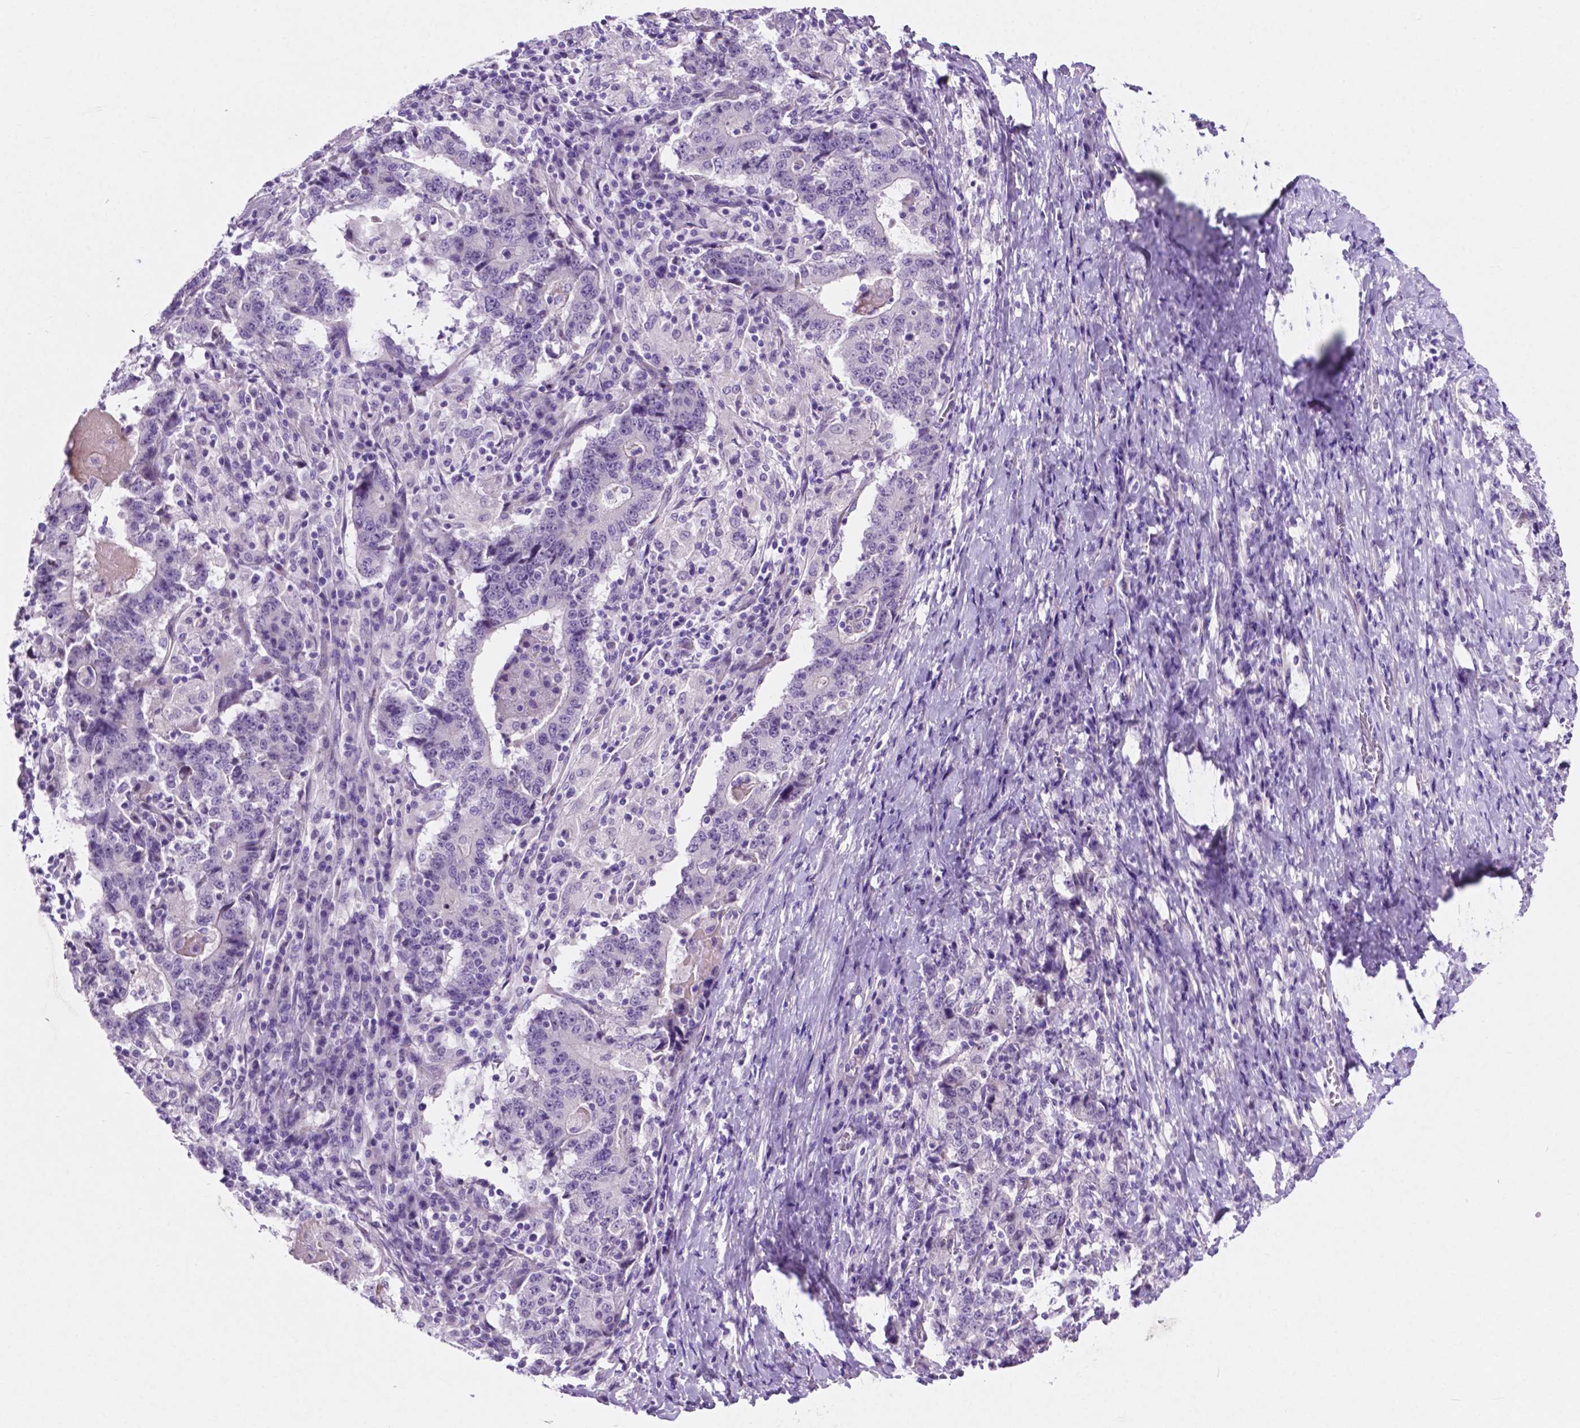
{"staining": {"intensity": "negative", "quantity": "none", "location": "none"}, "tissue": "stomach cancer", "cell_type": "Tumor cells", "image_type": "cancer", "snomed": [{"axis": "morphology", "description": "Normal tissue, NOS"}, {"axis": "morphology", "description": "Adenocarcinoma, NOS"}, {"axis": "topography", "description": "Stomach, upper"}, {"axis": "topography", "description": "Stomach"}], "caption": "Tumor cells show no significant positivity in stomach adenocarcinoma.", "gene": "ASPG", "patient": {"sex": "male", "age": 59}}